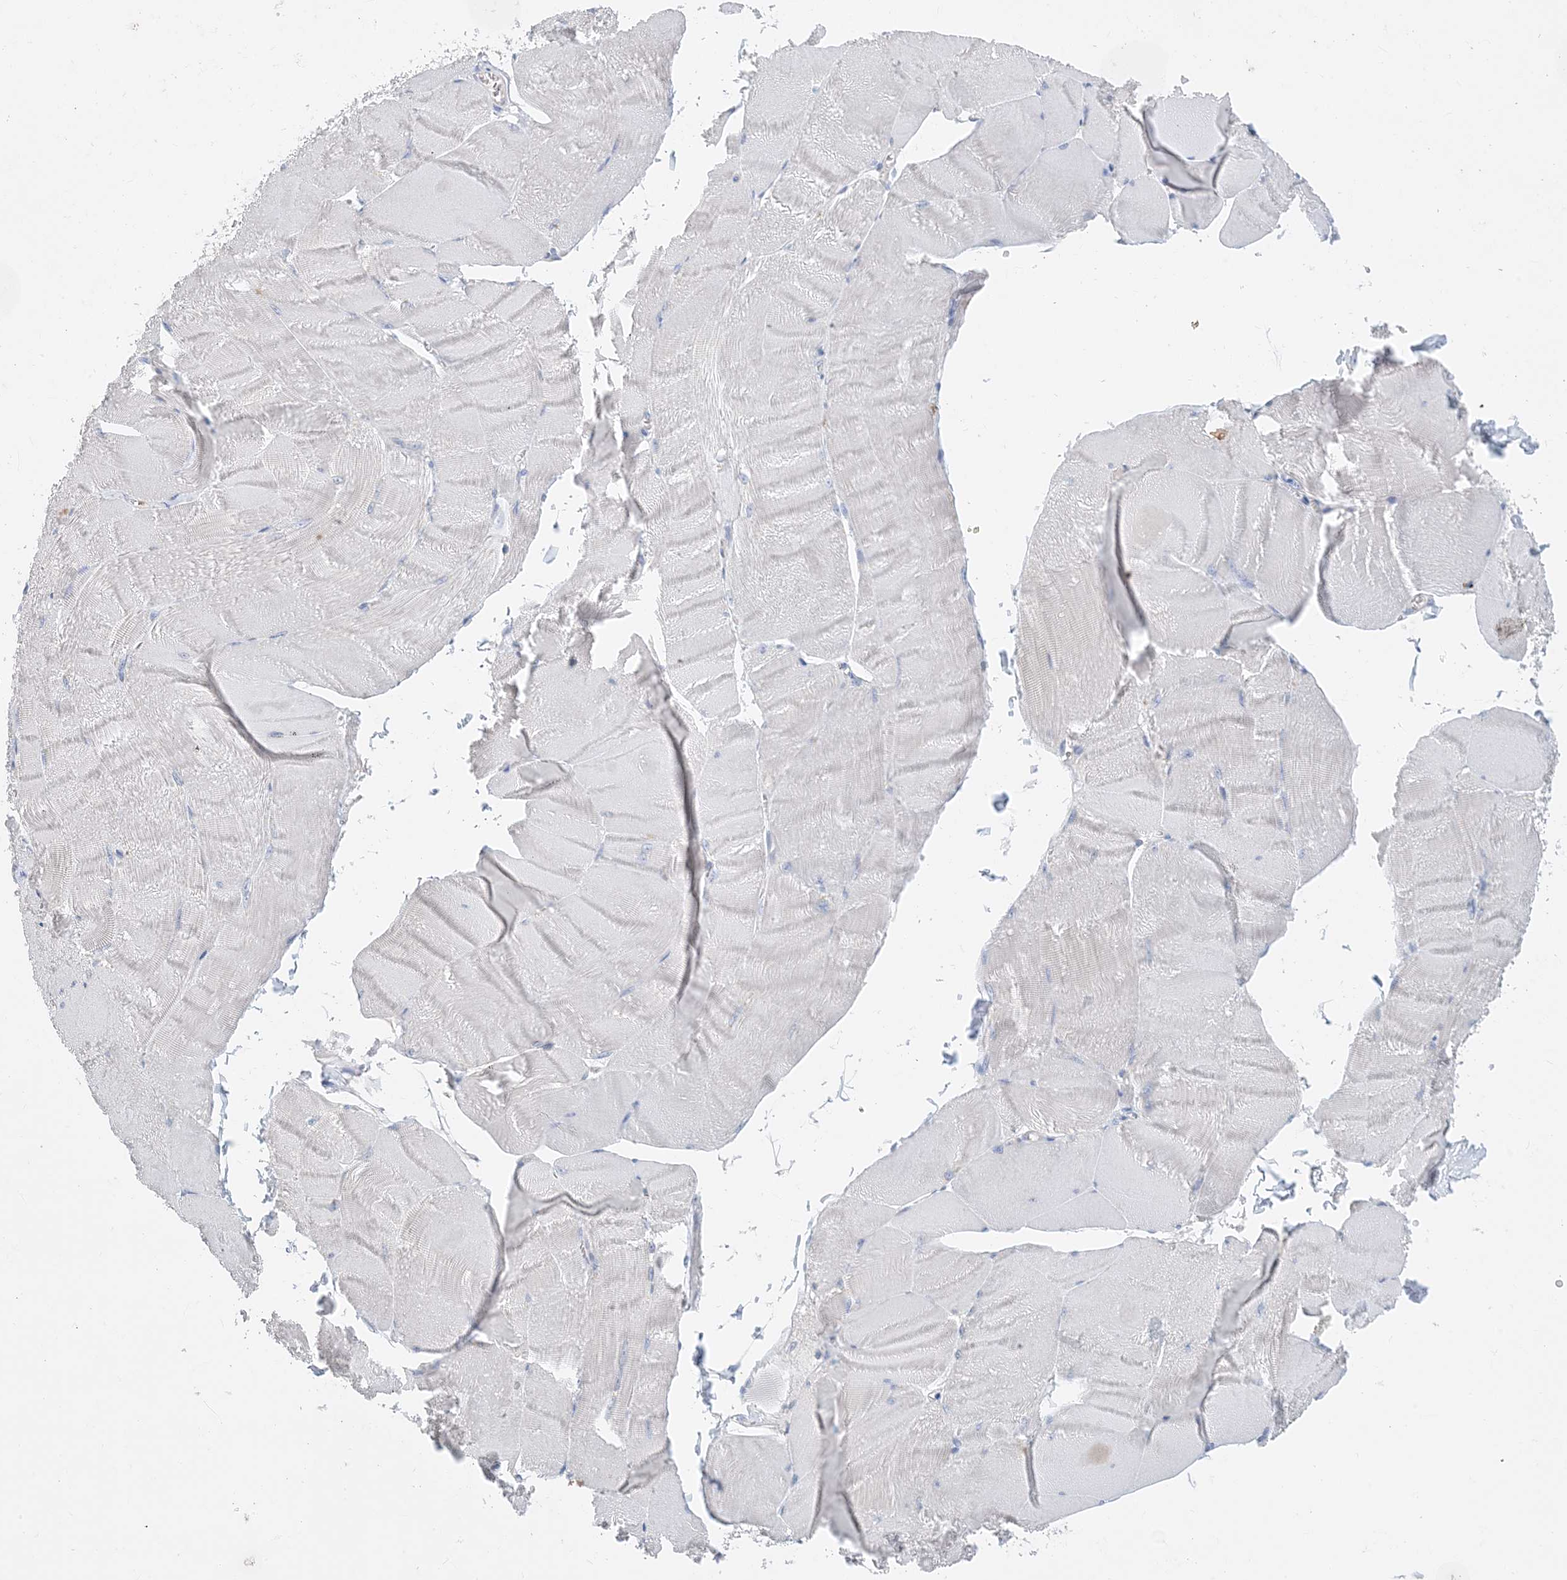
{"staining": {"intensity": "negative", "quantity": "none", "location": "none"}, "tissue": "skeletal muscle", "cell_type": "Myocytes", "image_type": "normal", "snomed": [{"axis": "morphology", "description": "Normal tissue, NOS"}, {"axis": "morphology", "description": "Basal cell carcinoma"}, {"axis": "topography", "description": "Skeletal muscle"}], "caption": "A histopathology image of skeletal muscle stained for a protein reveals no brown staining in myocytes. Brightfield microscopy of immunohistochemistry stained with DAB (brown) and hematoxylin (blue), captured at high magnification.", "gene": "KPRP", "patient": {"sex": "female", "age": 64}}